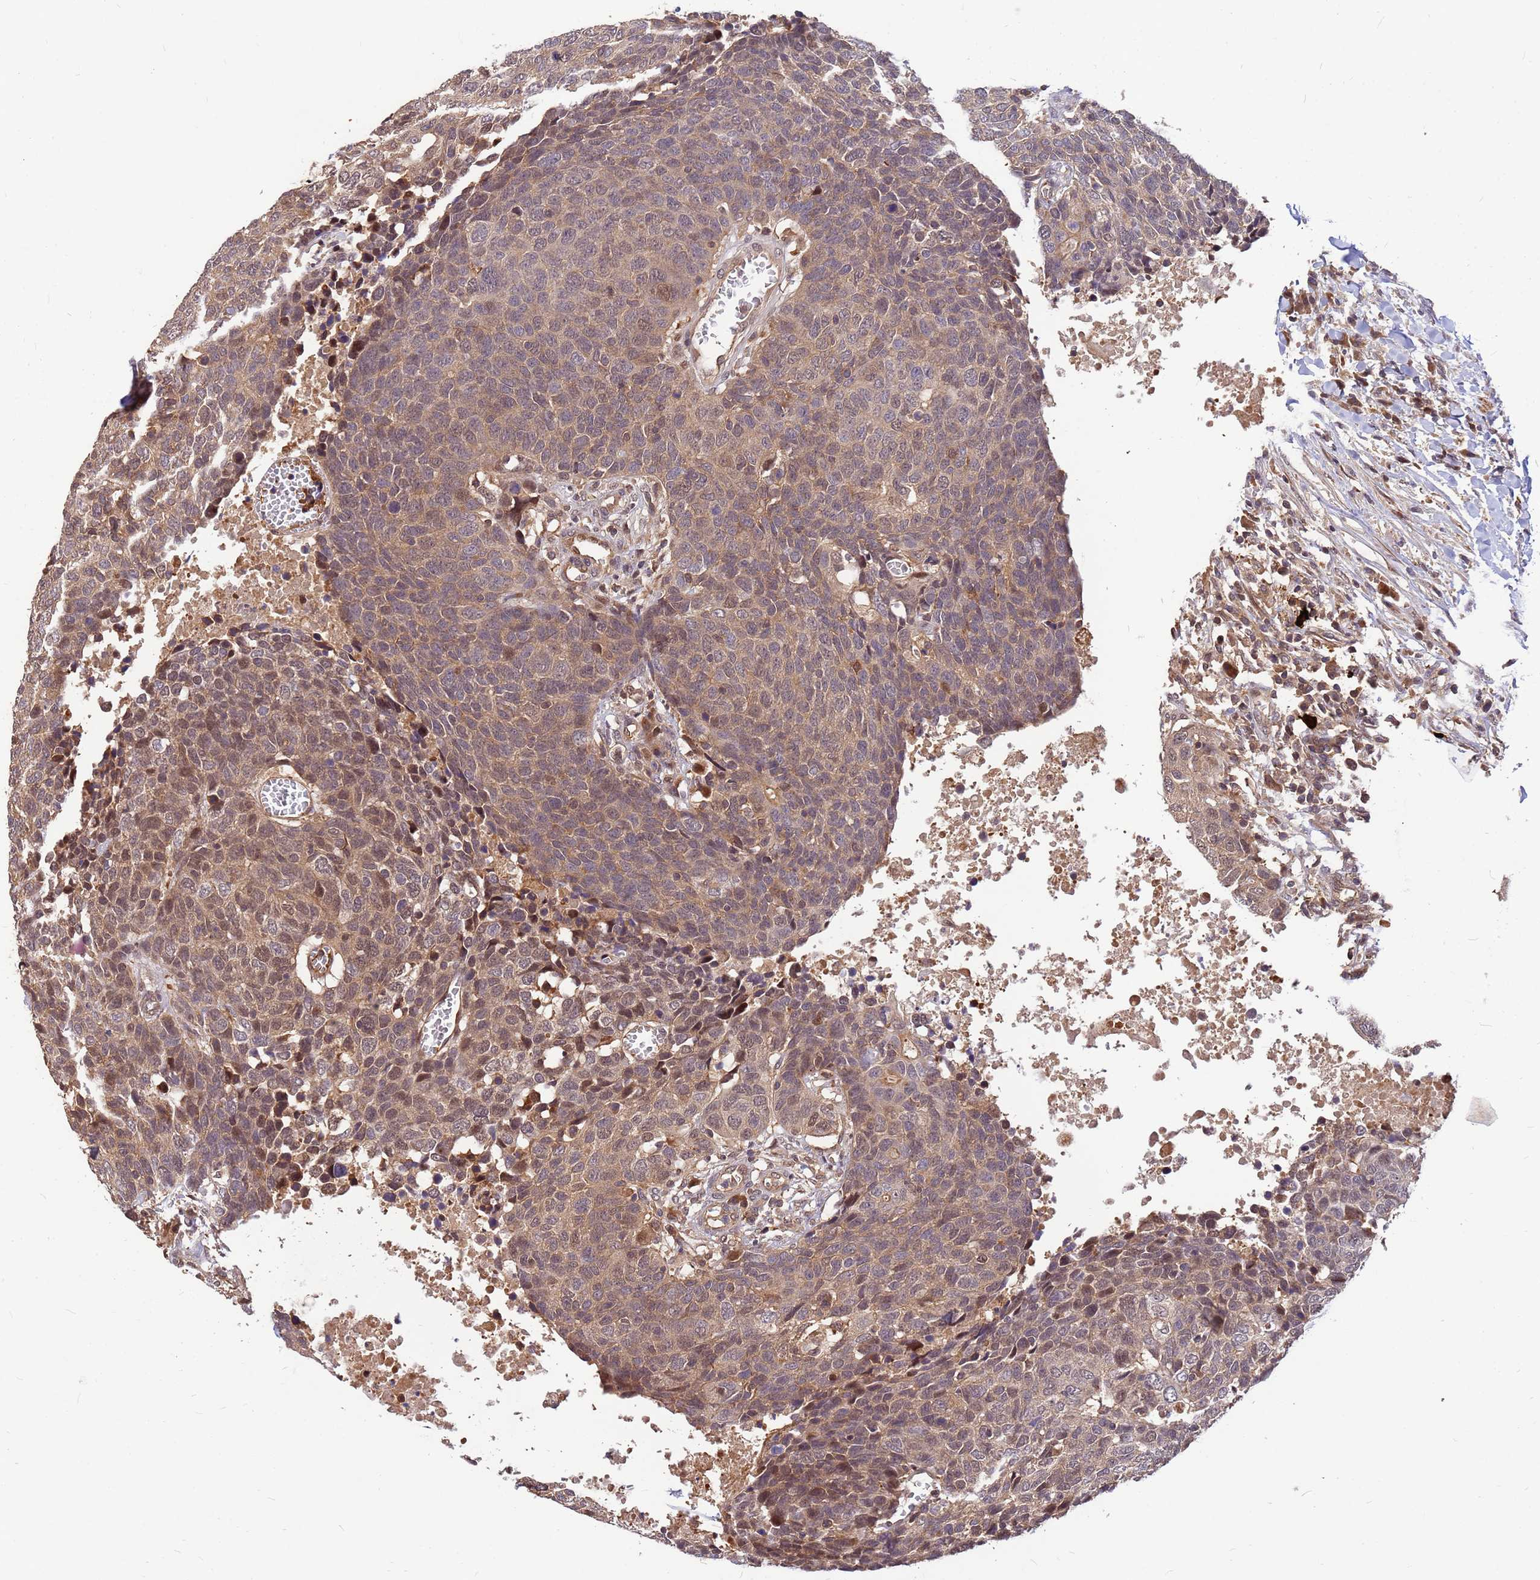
{"staining": {"intensity": "weak", "quantity": ">75%", "location": "cytoplasmic/membranous,nuclear"}, "tissue": "head and neck cancer", "cell_type": "Tumor cells", "image_type": "cancer", "snomed": [{"axis": "morphology", "description": "Squamous cell carcinoma, NOS"}, {"axis": "topography", "description": "Head-Neck"}], "caption": "Human head and neck cancer (squamous cell carcinoma) stained with a protein marker exhibits weak staining in tumor cells.", "gene": "DUS4L", "patient": {"sex": "male", "age": 66}}